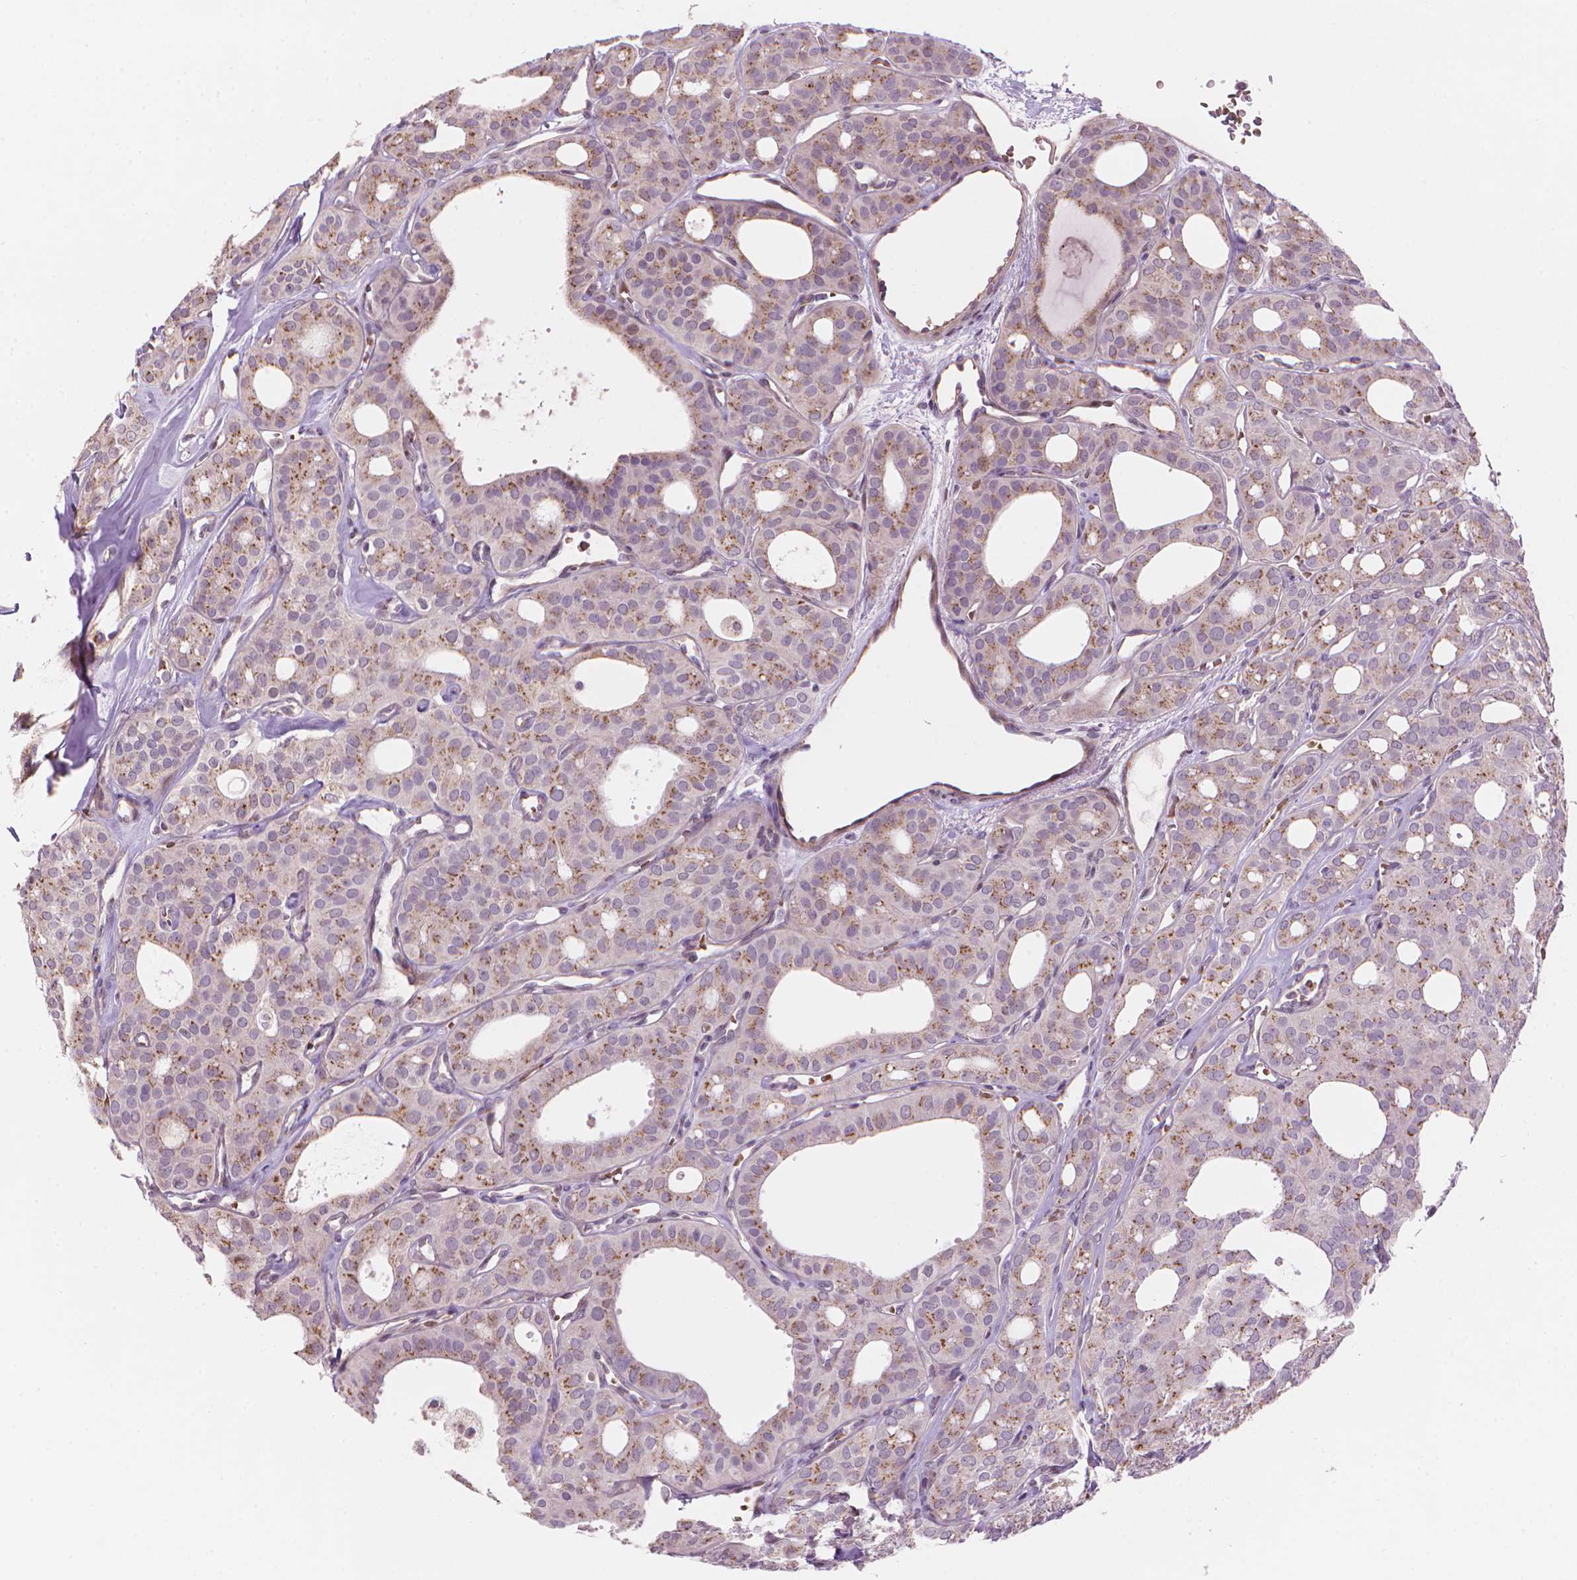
{"staining": {"intensity": "moderate", "quantity": "25%-75%", "location": "cytoplasmic/membranous"}, "tissue": "thyroid cancer", "cell_type": "Tumor cells", "image_type": "cancer", "snomed": [{"axis": "morphology", "description": "Follicular adenoma carcinoma, NOS"}, {"axis": "topography", "description": "Thyroid gland"}], "caption": "Protein expression analysis of human follicular adenoma carcinoma (thyroid) reveals moderate cytoplasmic/membranous positivity in approximately 25%-75% of tumor cells. The staining was performed using DAB, with brown indicating positive protein expression. Nuclei are stained blue with hematoxylin.", "gene": "IFFO1", "patient": {"sex": "male", "age": 75}}